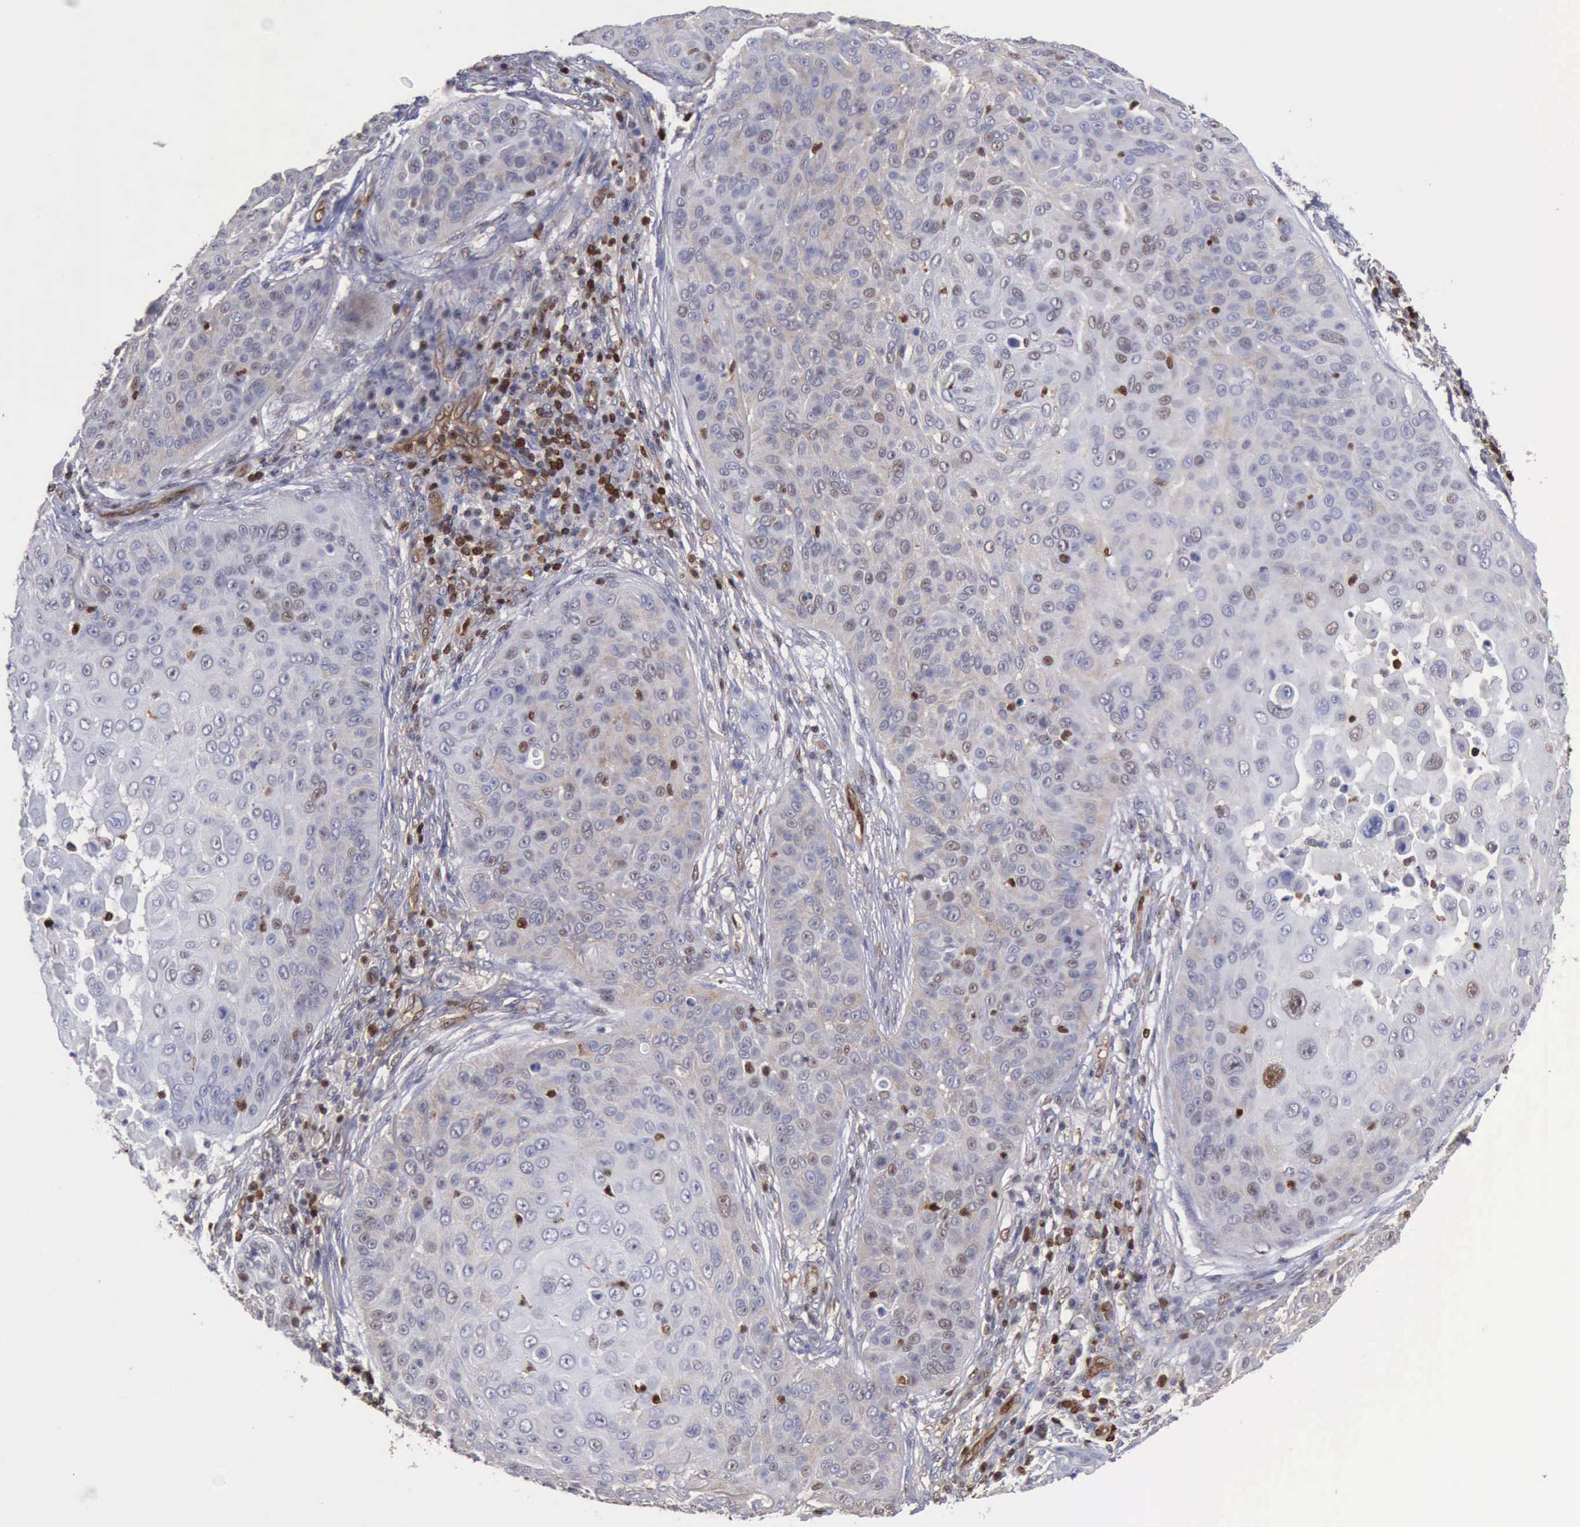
{"staining": {"intensity": "weak", "quantity": "<25%", "location": "cytoplasmic/membranous,nuclear"}, "tissue": "skin cancer", "cell_type": "Tumor cells", "image_type": "cancer", "snomed": [{"axis": "morphology", "description": "Squamous cell carcinoma, NOS"}, {"axis": "topography", "description": "Skin"}], "caption": "Tumor cells show no significant staining in skin squamous cell carcinoma. Brightfield microscopy of immunohistochemistry (IHC) stained with DAB (brown) and hematoxylin (blue), captured at high magnification.", "gene": "PDCD4", "patient": {"sex": "male", "age": 82}}